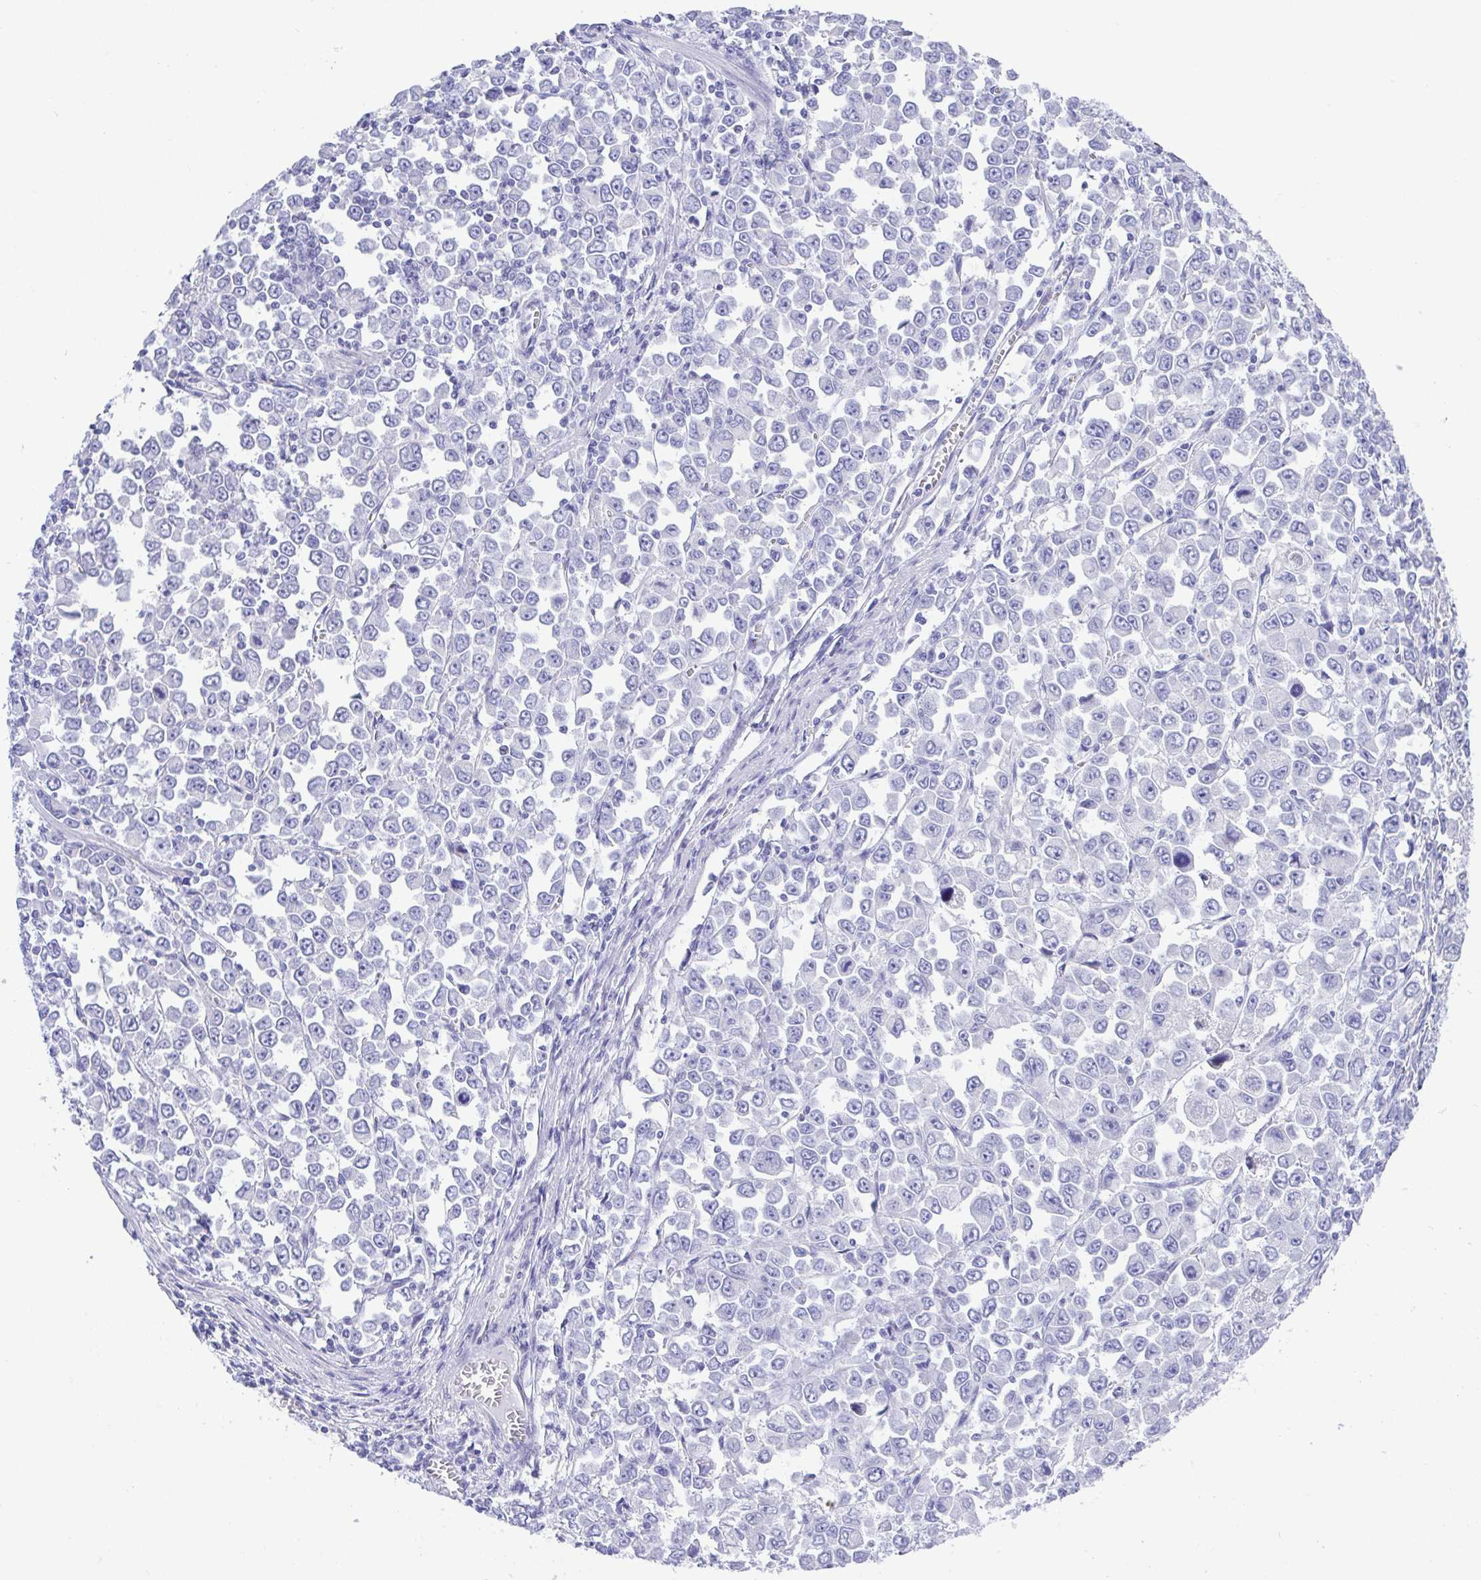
{"staining": {"intensity": "negative", "quantity": "none", "location": "none"}, "tissue": "stomach cancer", "cell_type": "Tumor cells", "image_type": "cancer", "snomed": [{"axis": "morphology", "description": "Adenocarcinoma, NOS"}, {"axis": "topography", "description": "Stomach, upper"}], "caption": "The photomicrograph shows no significant staining in tumor cells of stomach adenocarcinoma. The staining is performed using DAB brown chromogen with nuclei counter-stained in using hematoxylin.", "gene": "LUZP4", "patient": {"sex": "male", "age": 70}}